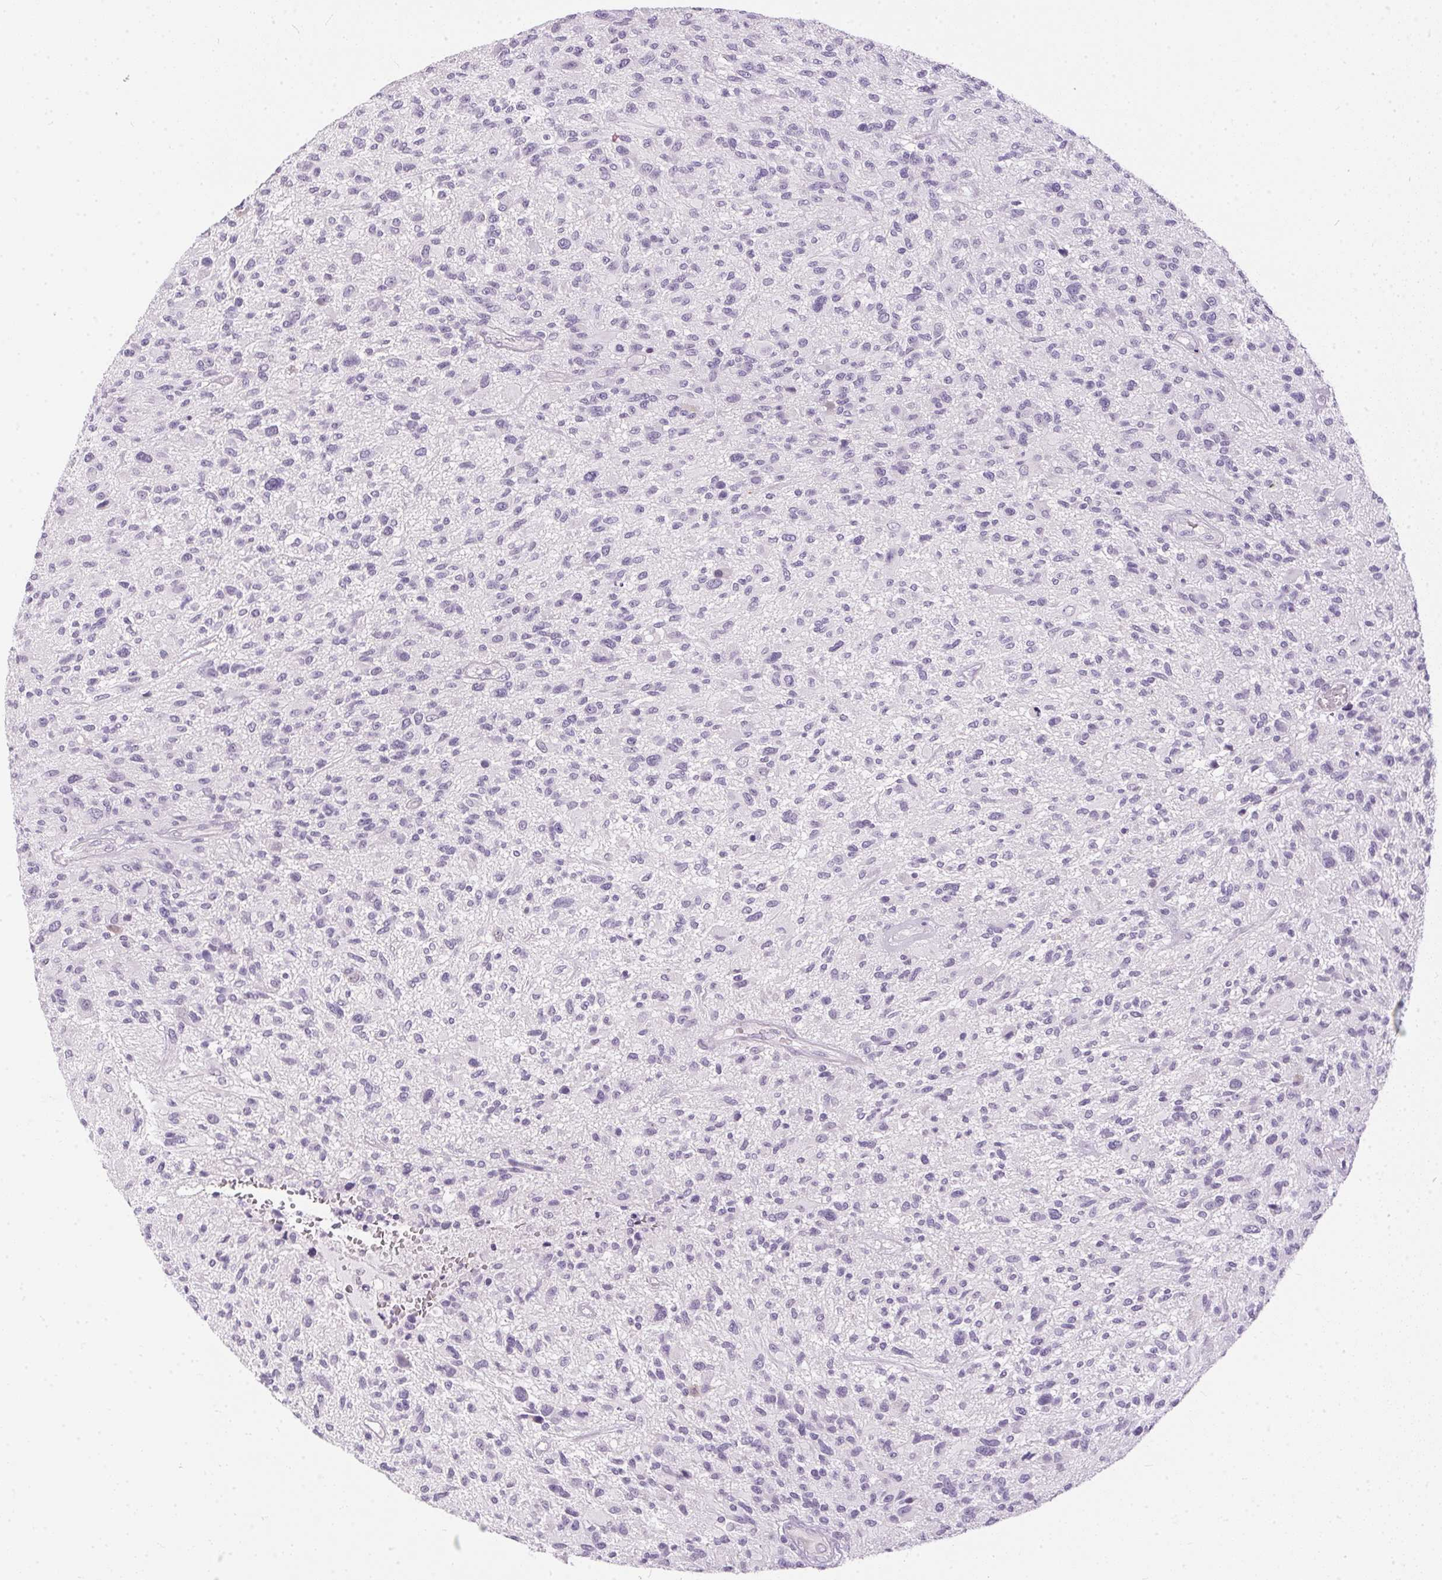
{"staining": {"intensity": "negative", "quantity": "none", "location": "none"}, "tissue": "glioma", "cell_type": "Tumor cells", "image_type": "cancer", "snomed": [{"axis": "morphology", "description": "Glioma, malignant, High grade"}, {"axis": "topography", "description": "Brain"}], "caption": "Glioma stained for a protein using immunohistochemistry demonstrates no positivity tumor cells.", "gene": "GBP6", "patient": {"sex": "male", "age": 47}}